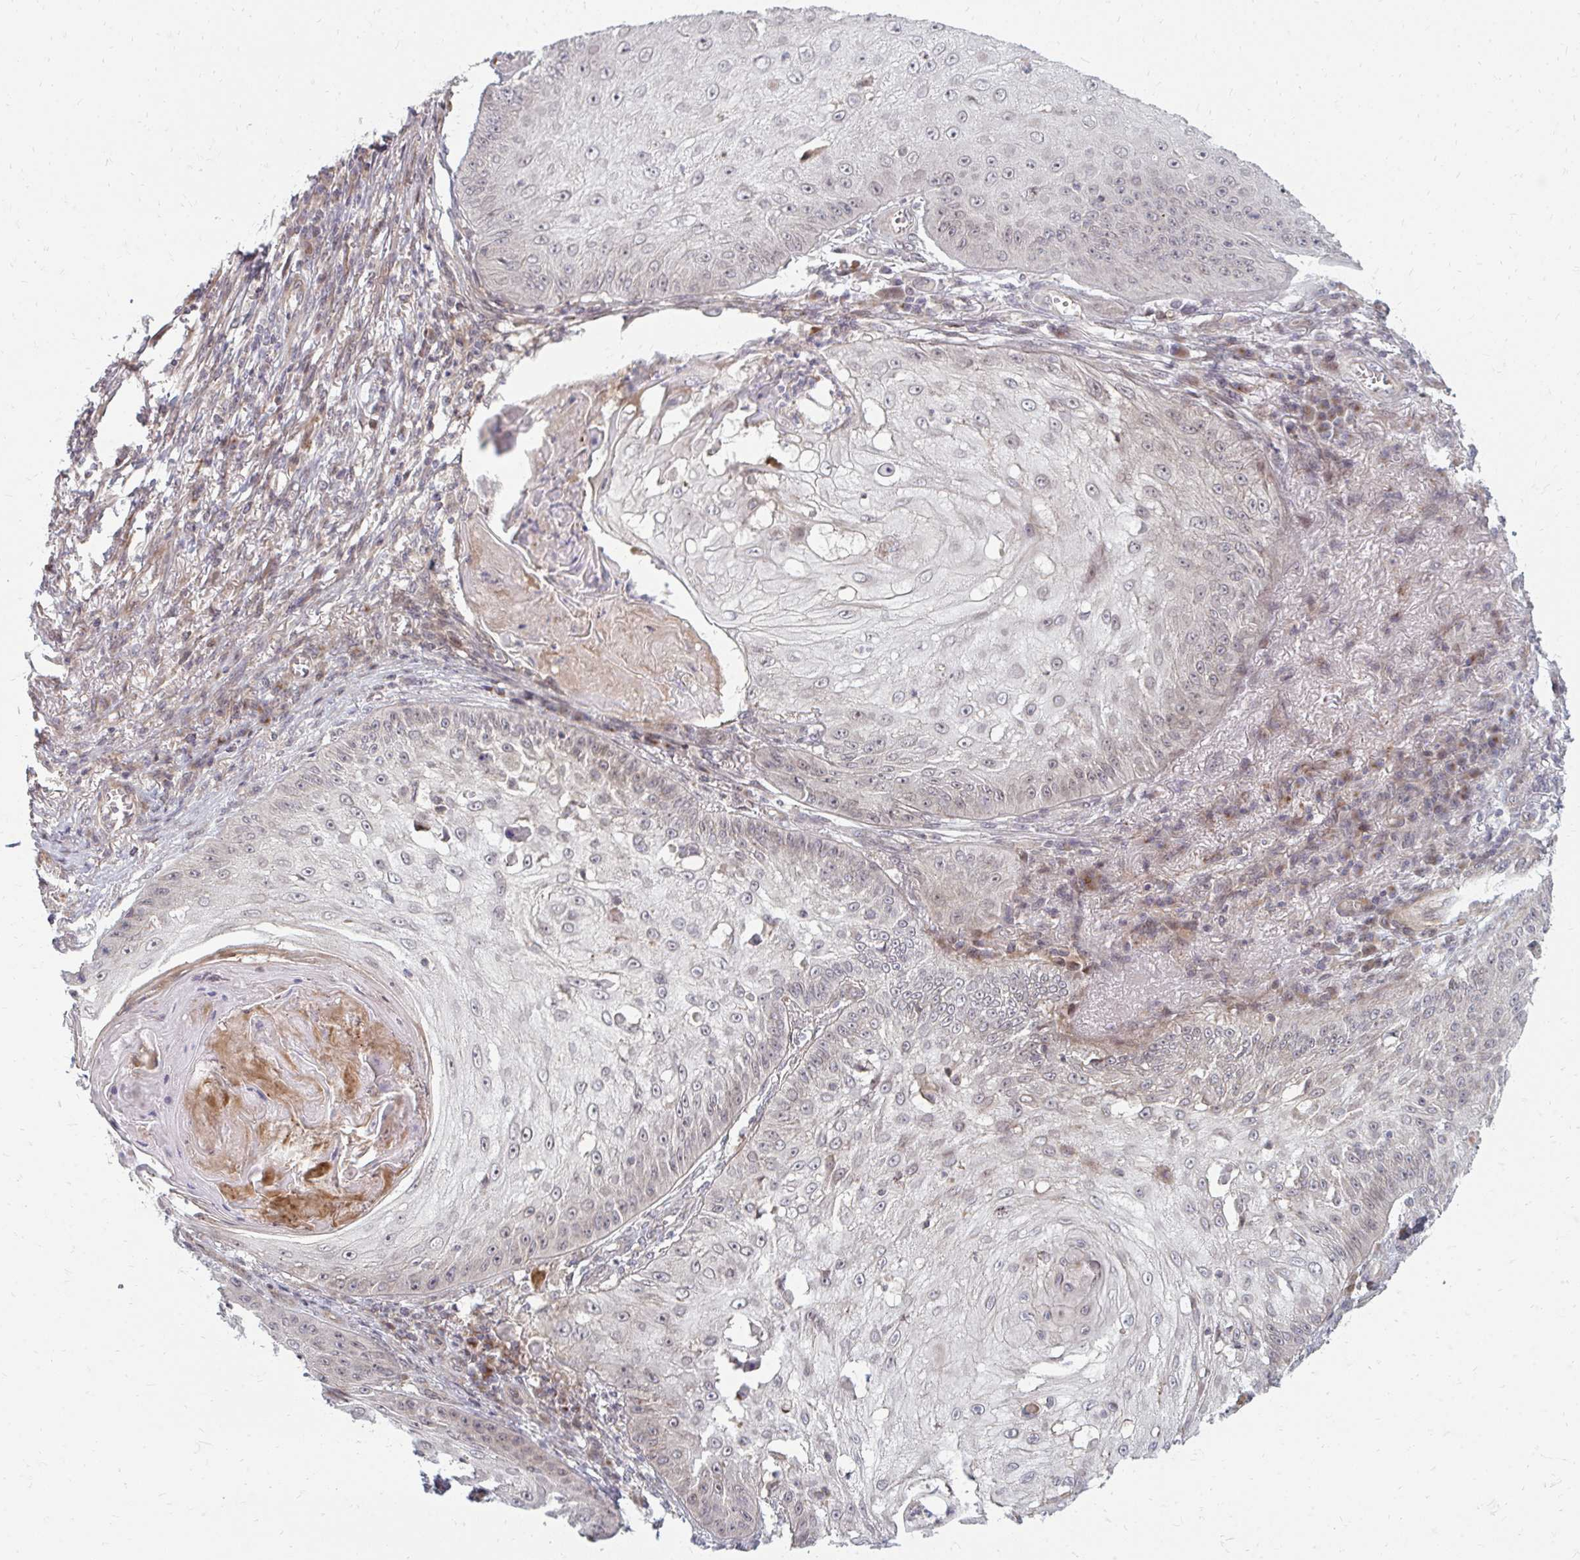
{"staining": {"intensity": "negative", "quantity": "none", "location": "none"}, "tissue": "skin cancer", "cell_type": "Tumor cells", "image_type": "cancer", "snomed": [{"axis": "morphology", "description": "Squamous cell carcinoma, NOS"}, {"axis": "topography", "description": "Skin"}], "caption": "Protein analysis of squamous cell carcinoma (skin) demonstrates no significant positivity in tumor cells.", "gene": "ZNF285", "patient": {"sex": "male", "age": 70}}